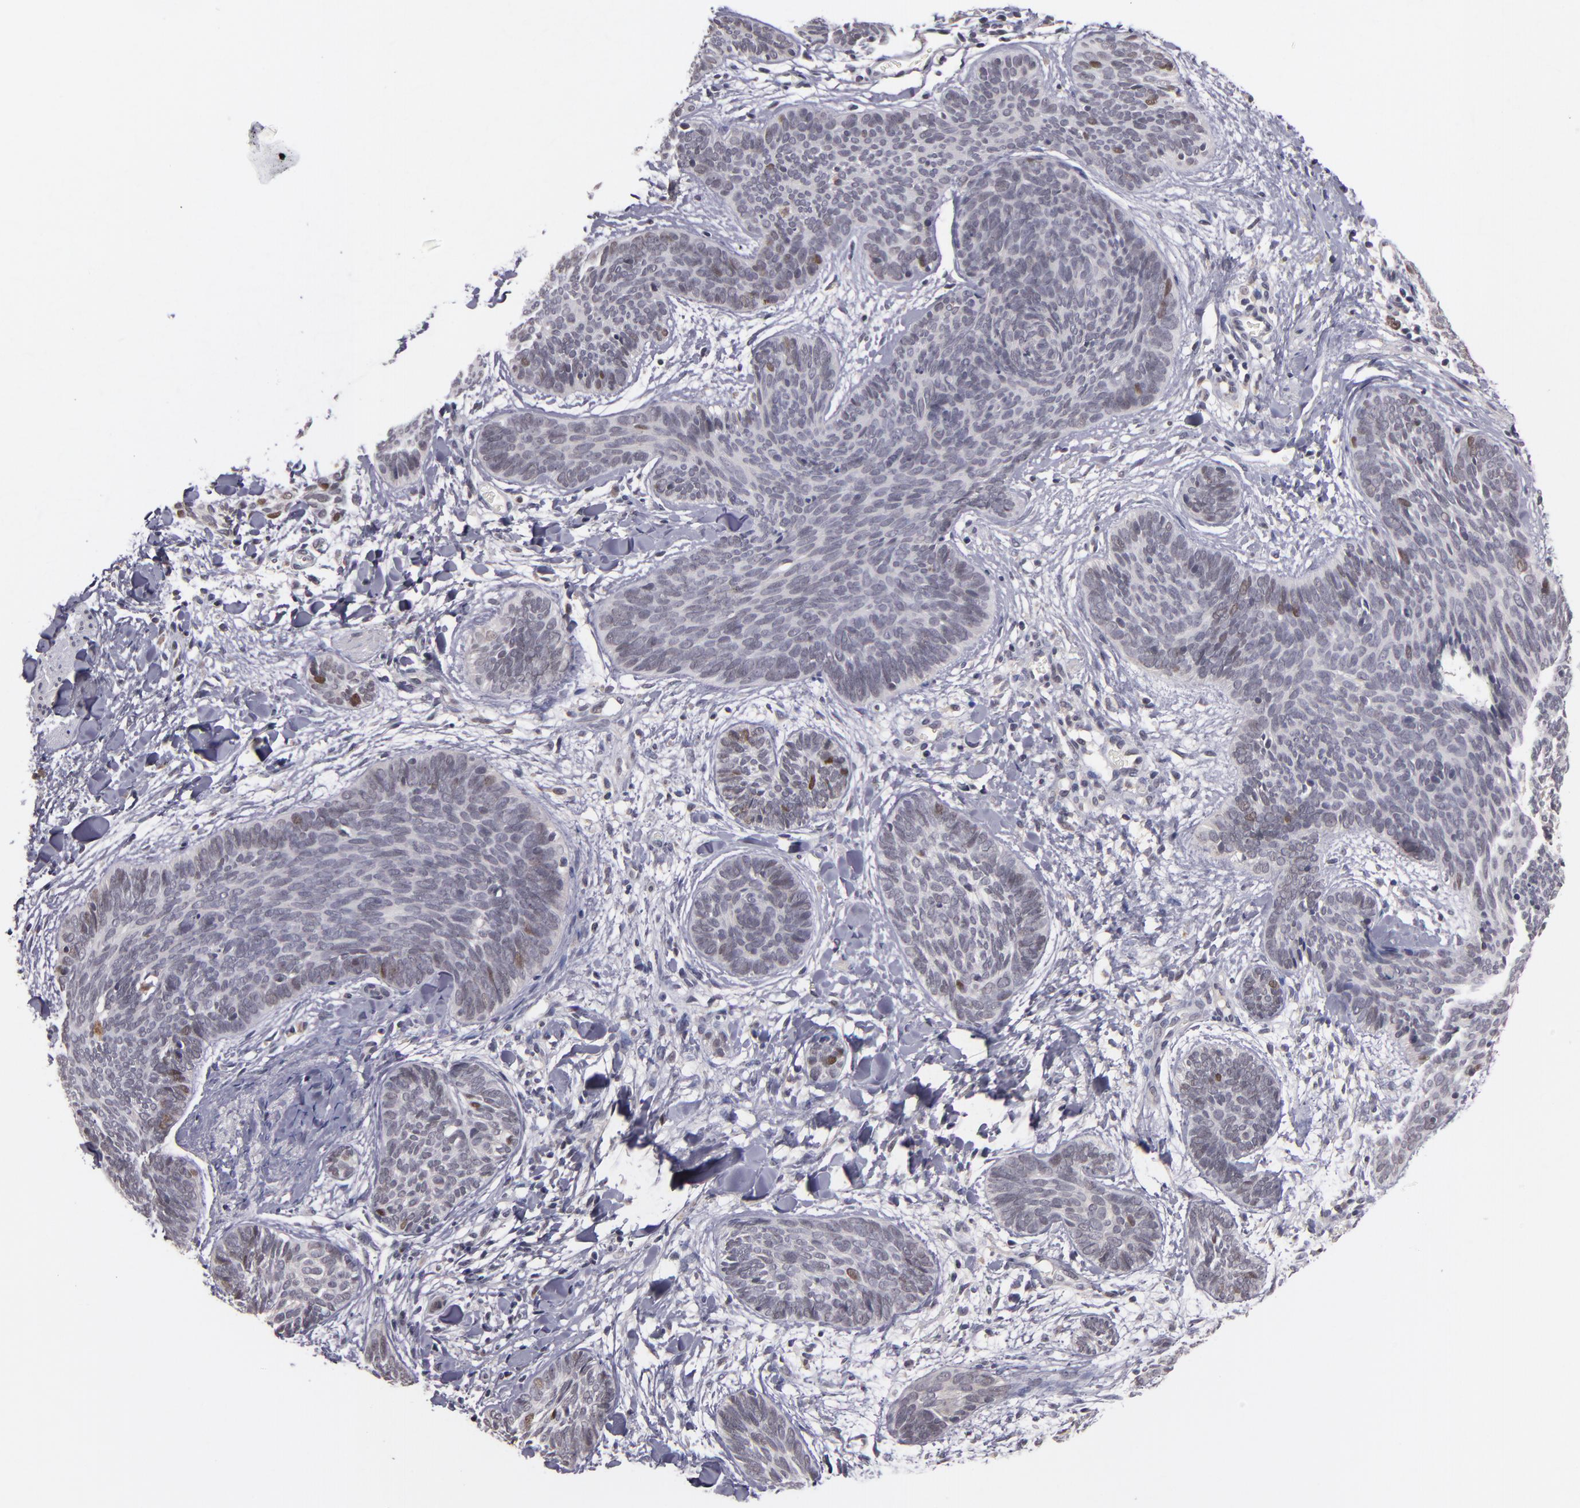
{"staining": {"intensity": "moderate", "quantity": "<25%", "location": "nuclear"}, "tissue": "skin cancer", "cell_type": "Tumor cells", "image_type": "cancer", "snomed": [{"axis": "morphology", "description": "Basal cell carcinoma"}, {"axis": "topography", "description": "Skin"}], "caption": "A brown stain shows moderate nuclear expression of a protein in basal cell carcinoma (skin) tumor cells. (DAB IHC with brightfield microscopy, high magnification).", "gene": "CDC7", "patient": {"sex": "female", "age": 81}}